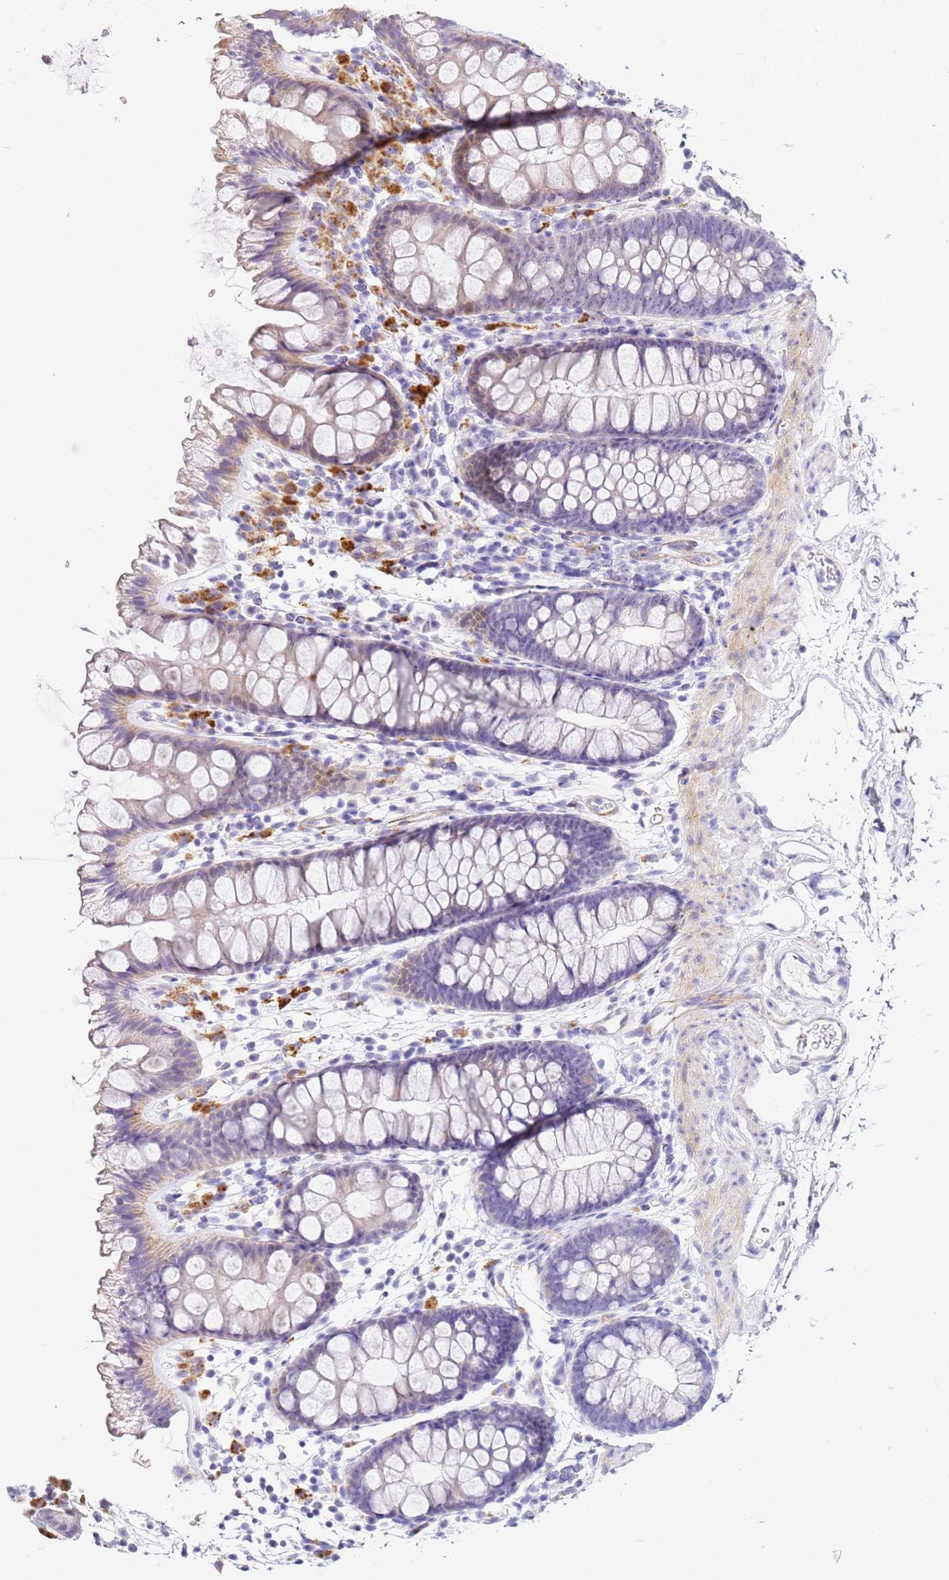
{"staining": {"intensity": "negative", "quantity": "none", "location": "none"}, "tissue": "colon", "cell_type": "Endothelial cells", "image_type": "normal", "snomed": [{"axis": "morphology", "description": "Normal tissue, NOS"}, {"axis": "topography", "description": "Colon"}], "caption": "The micrograph reveals no significant positivity in endothelial cells of colon.", "gene": "HGD", "patient": {"sex": "female", "age": 62}}